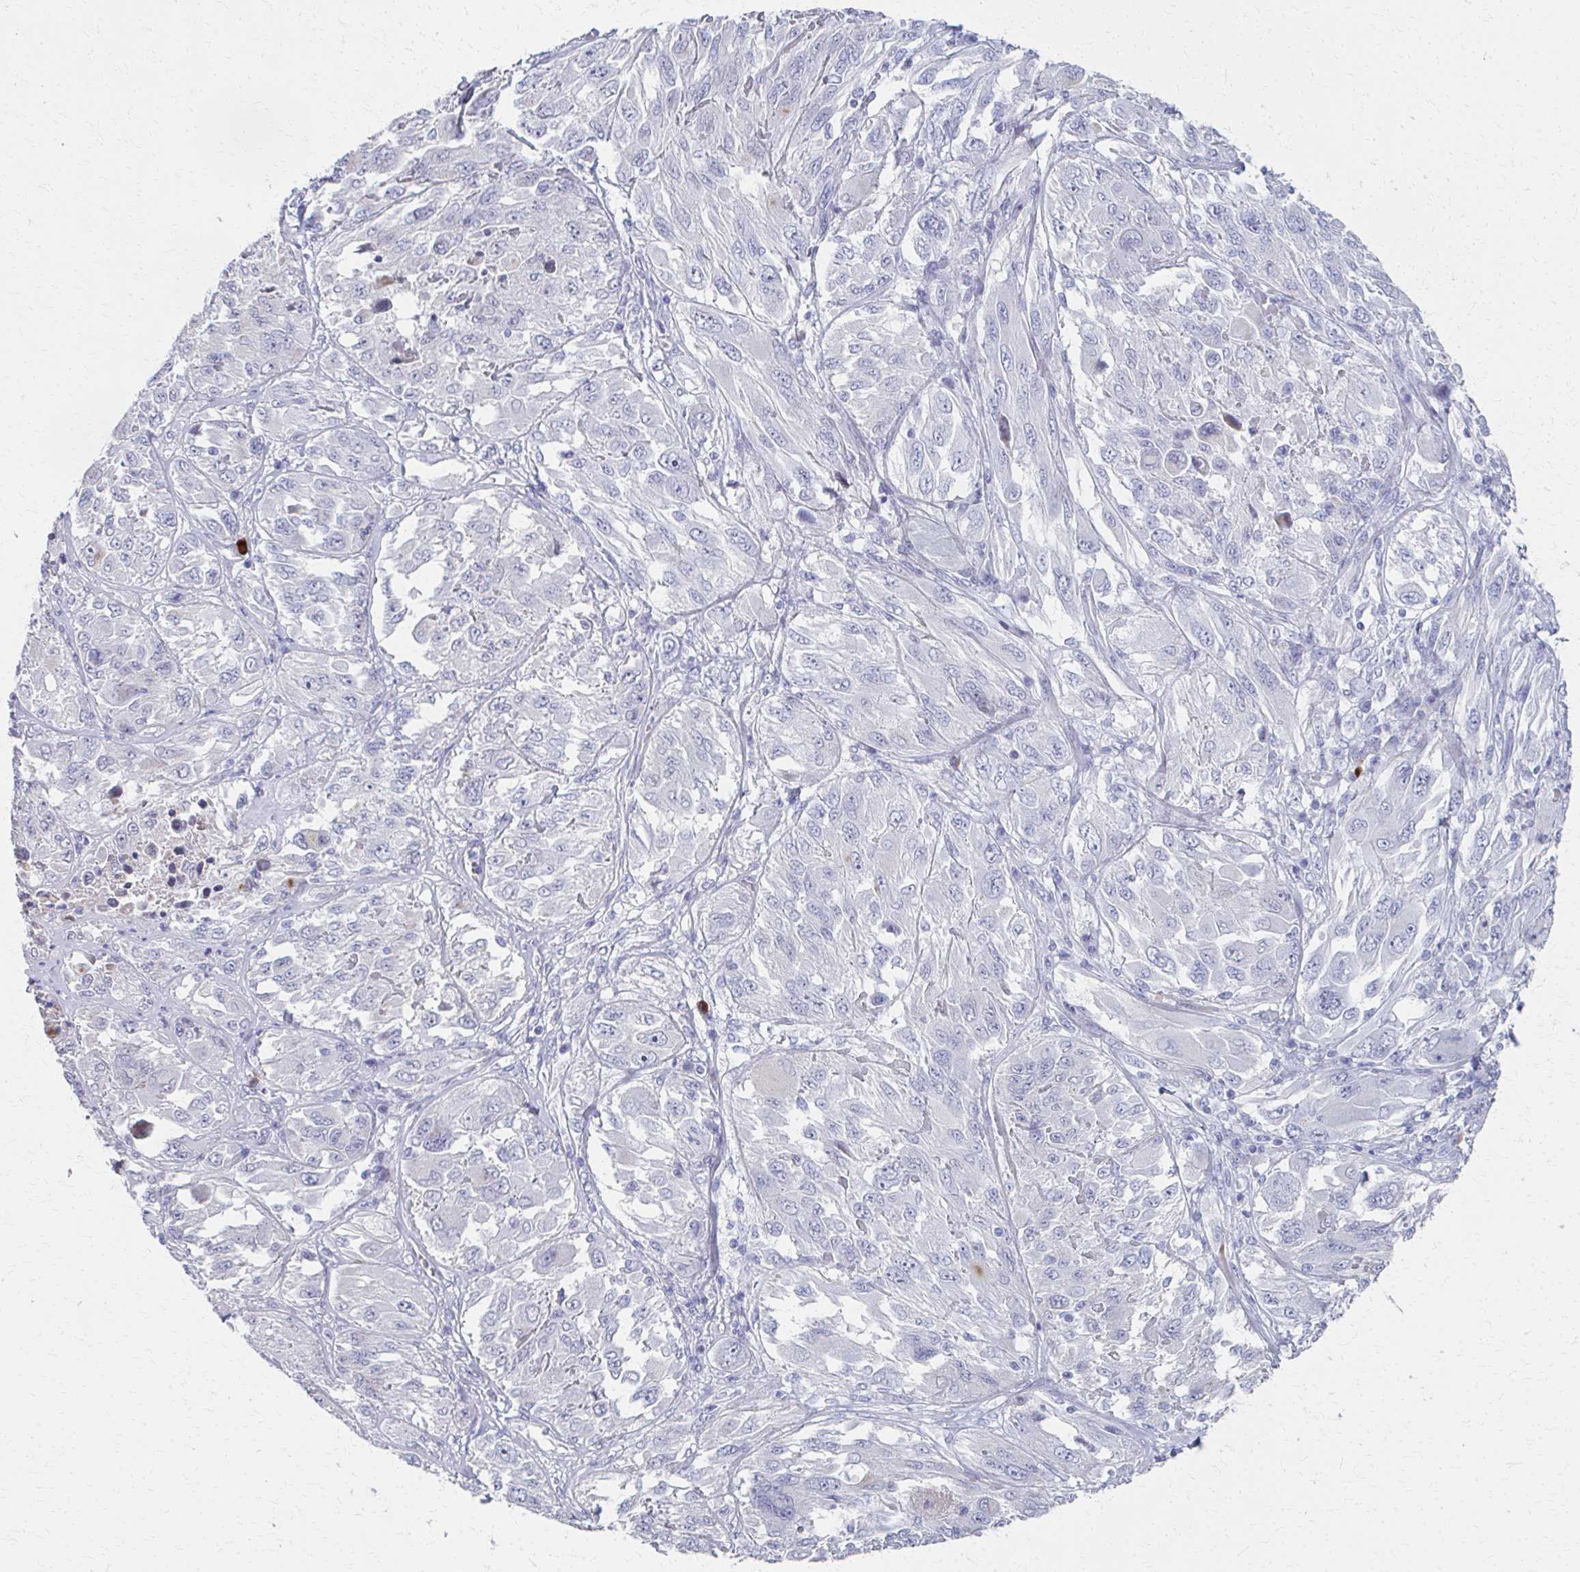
{"staining": {"intensity": "negative", "quantity": "none", "location": "none"}, "tissue": "melanoma", "cell_type": "Tumor cells", "image_type": "cancer", "snomed": [{"axis": "morphology", "description": "Malignant melanoma, NOS"}, {"axis": "topography", "description": "Skin"}], "caption": "Immunohistochemistry (IHC) histopathology image of human malignant melanoma stained for a protein (brown), which displays no expression in tumor cells.", "gene": "MS4A2", "patient": {"sex": "female", "age": 91}}